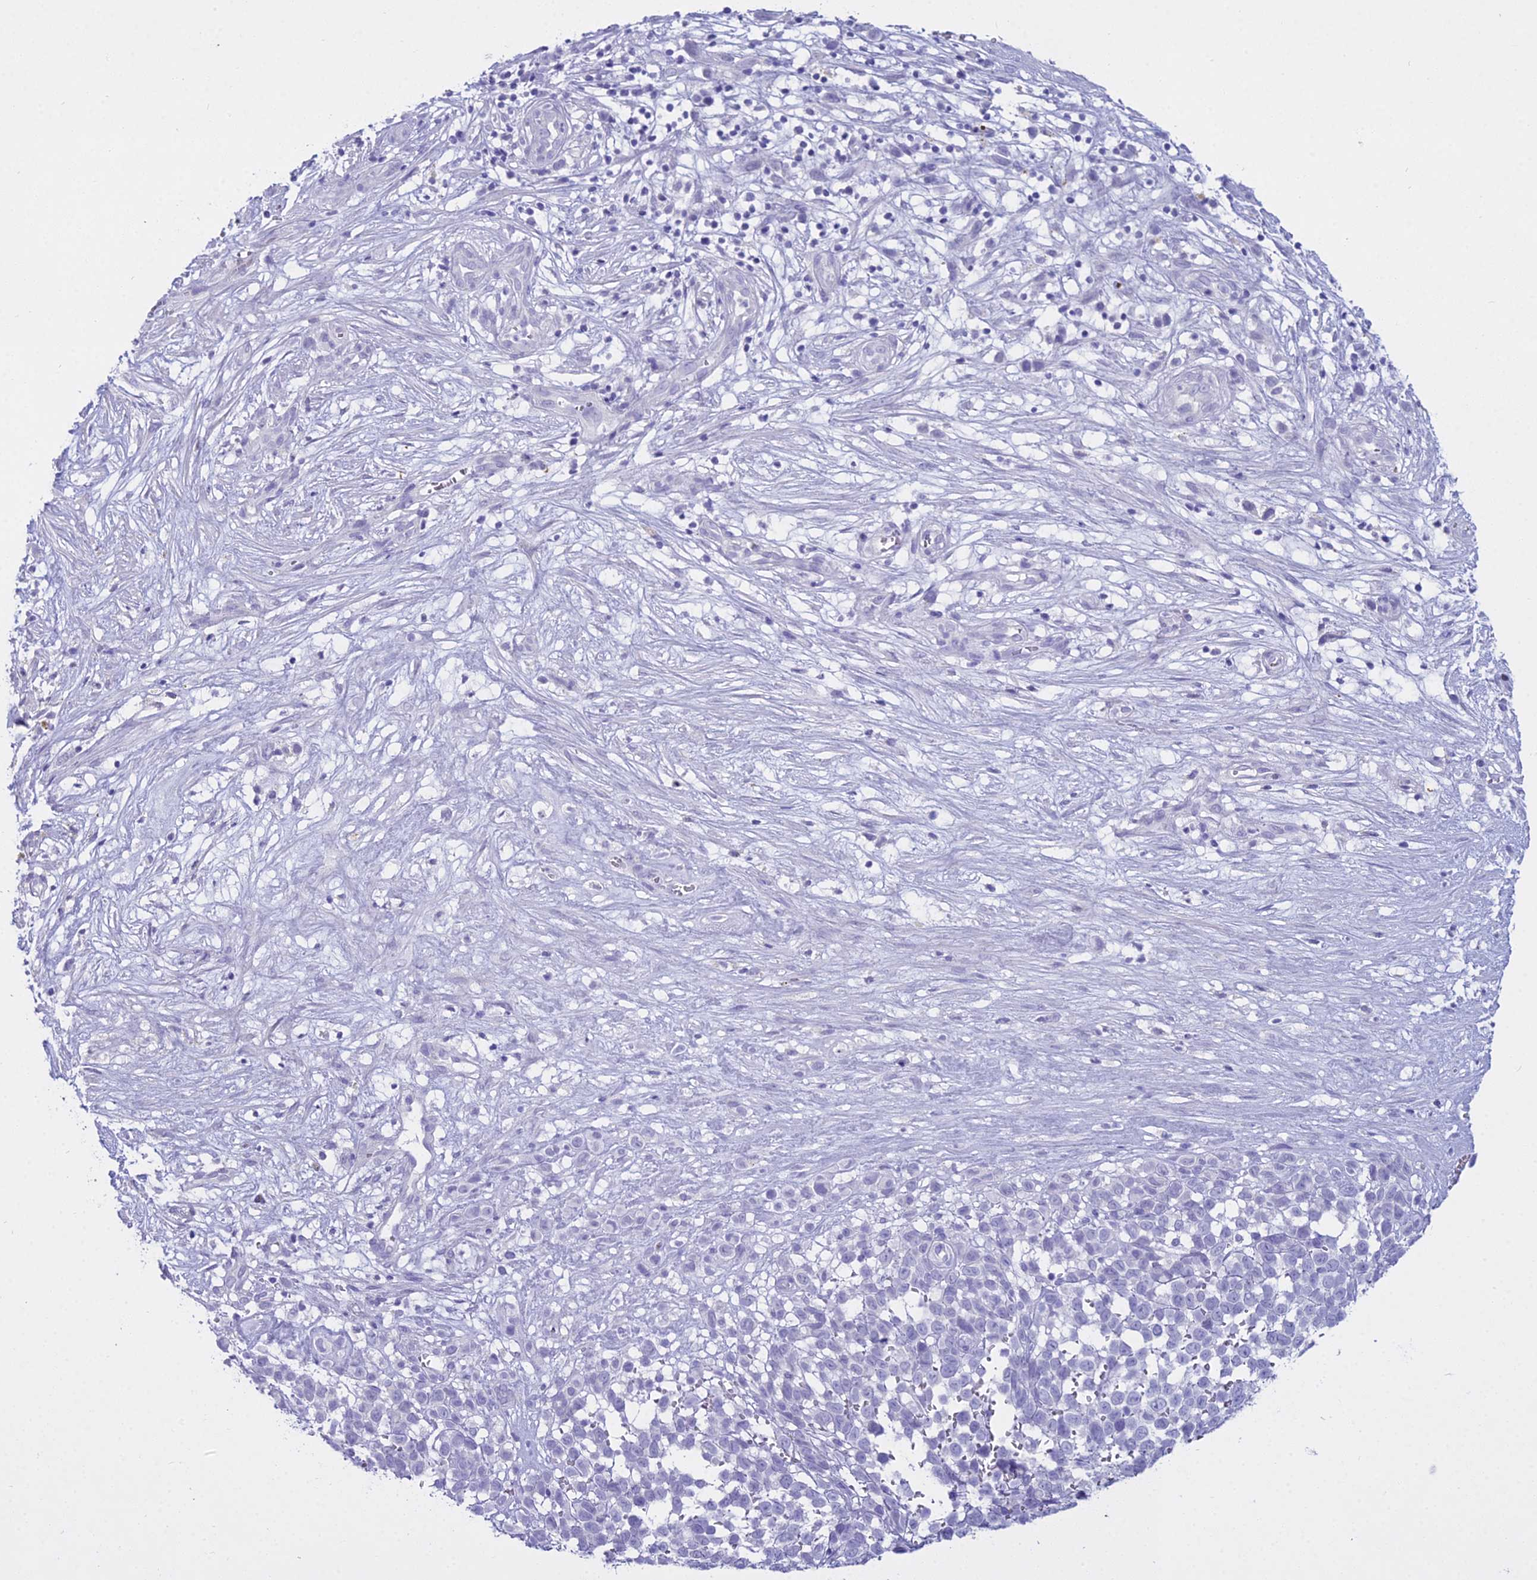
{"staining": {"intensity": "negative", "quantity": "none", "location": "none"}, "tissue": "melanoma", "cell_type": "Tumor cells", "image_type": "cancer", "snomed": [{"axis": "morphology", "description": "Malignant melanoma, NOS"}, {"axis": "topography", "description": "Nose, NOS"}], "caption": "Micrograph shows no protein staining in tumor cells of melanoma tissue.", "gene": "ALPP", "patient": {"sex": "female", "age": 48}}